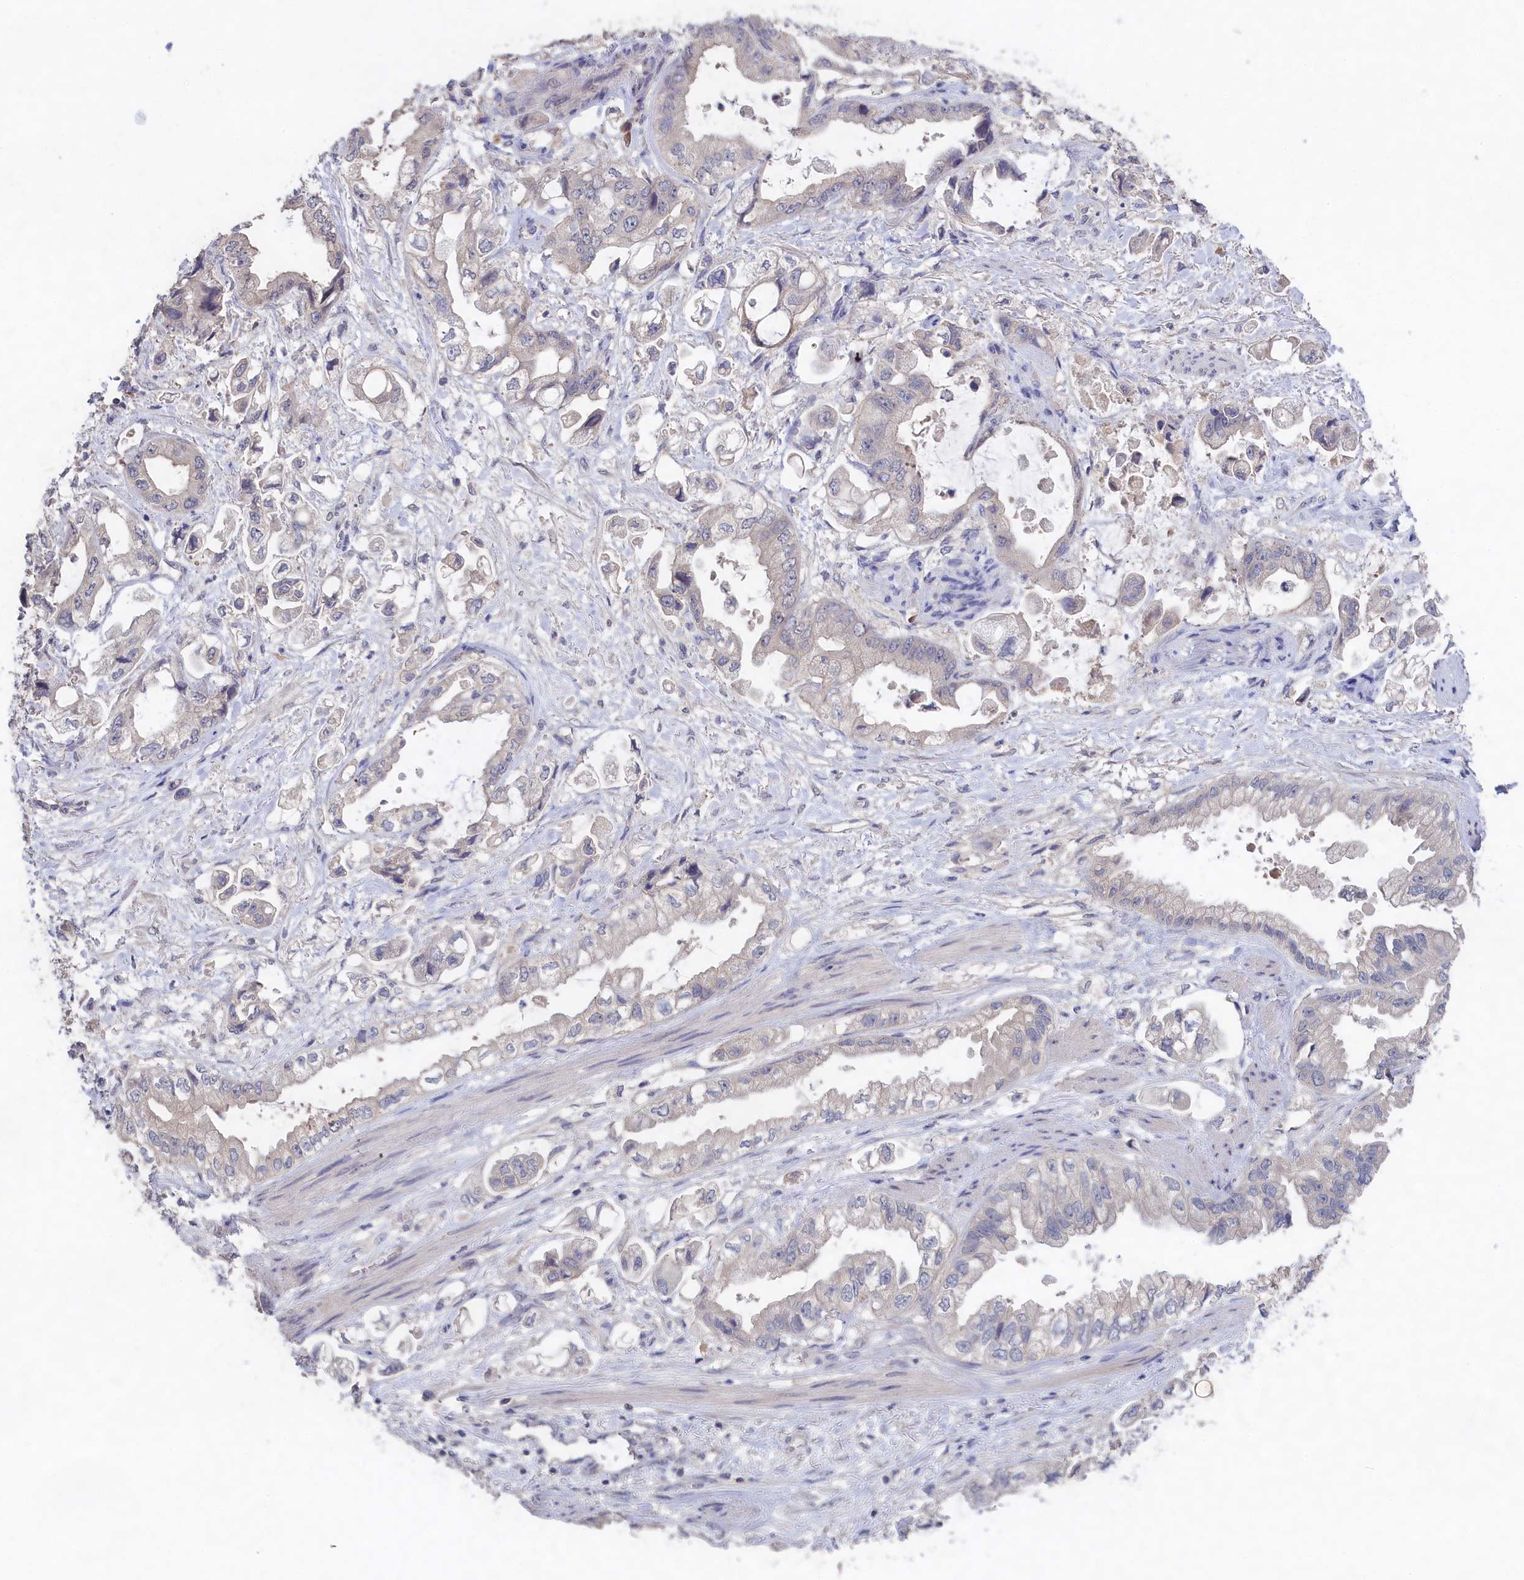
{"staining": {"intensity": "negative", "quantity": "none", "location": "none"}, "tissue": "stomach cancer", "cell_type": "Tumor cells", "image_type": "cancer", "snomed": [{"axis": "morphology", "description": "Adenocarcinoma, NOS"}, {"axis": "topography", "description": "Stomach"}], "caption": "This is an immunohistochemistry (IHC) photomicrograph of human stomach adenocarcinoma. There is no staining in tumor cells.", "gene": "CELF5", "patient": {"sex": "male", "age": 62}}